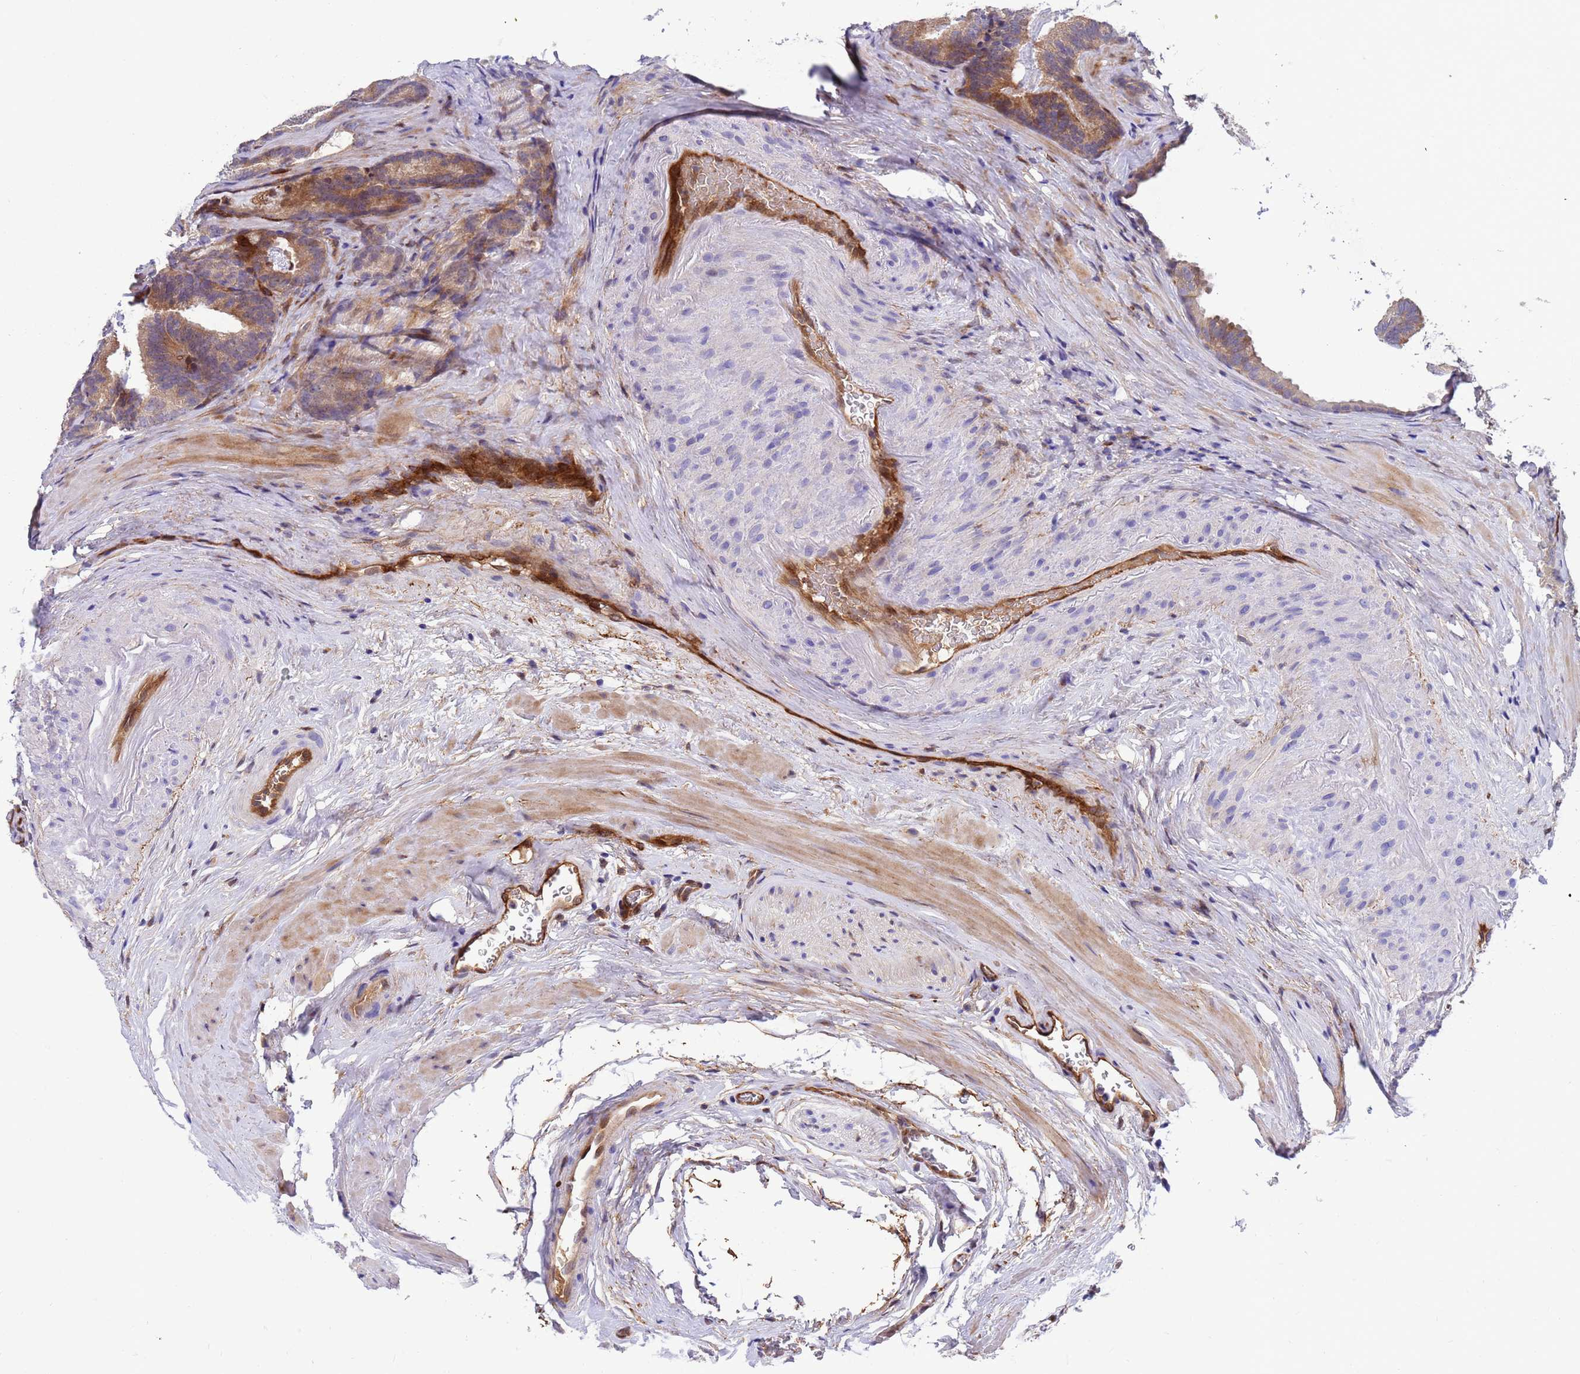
{"staining": {"intensity": "moderate", "quantity": ">75%", "location": "cytoplasmic/membranous,nuclear"}, "tissue": "prostate cancer", "cell_type": "Tumor cells", "image_type": "cancer", "snomed": [{"axis": "morphology", "description": "Adenocarcinoma, Low grade"}, {"axis": "topography", "description": "Prostate"}], "caption": "Approximately >75% of tumor cells in human prostate adenocarcinoma (low-grade) exhibit moderate cytoplasmic/membranous and nuclear protein staining as visualized by brown immunohistochemical staining.", "gene": "FOXRED1", "patient": {"sex": "male", "age": 60}}